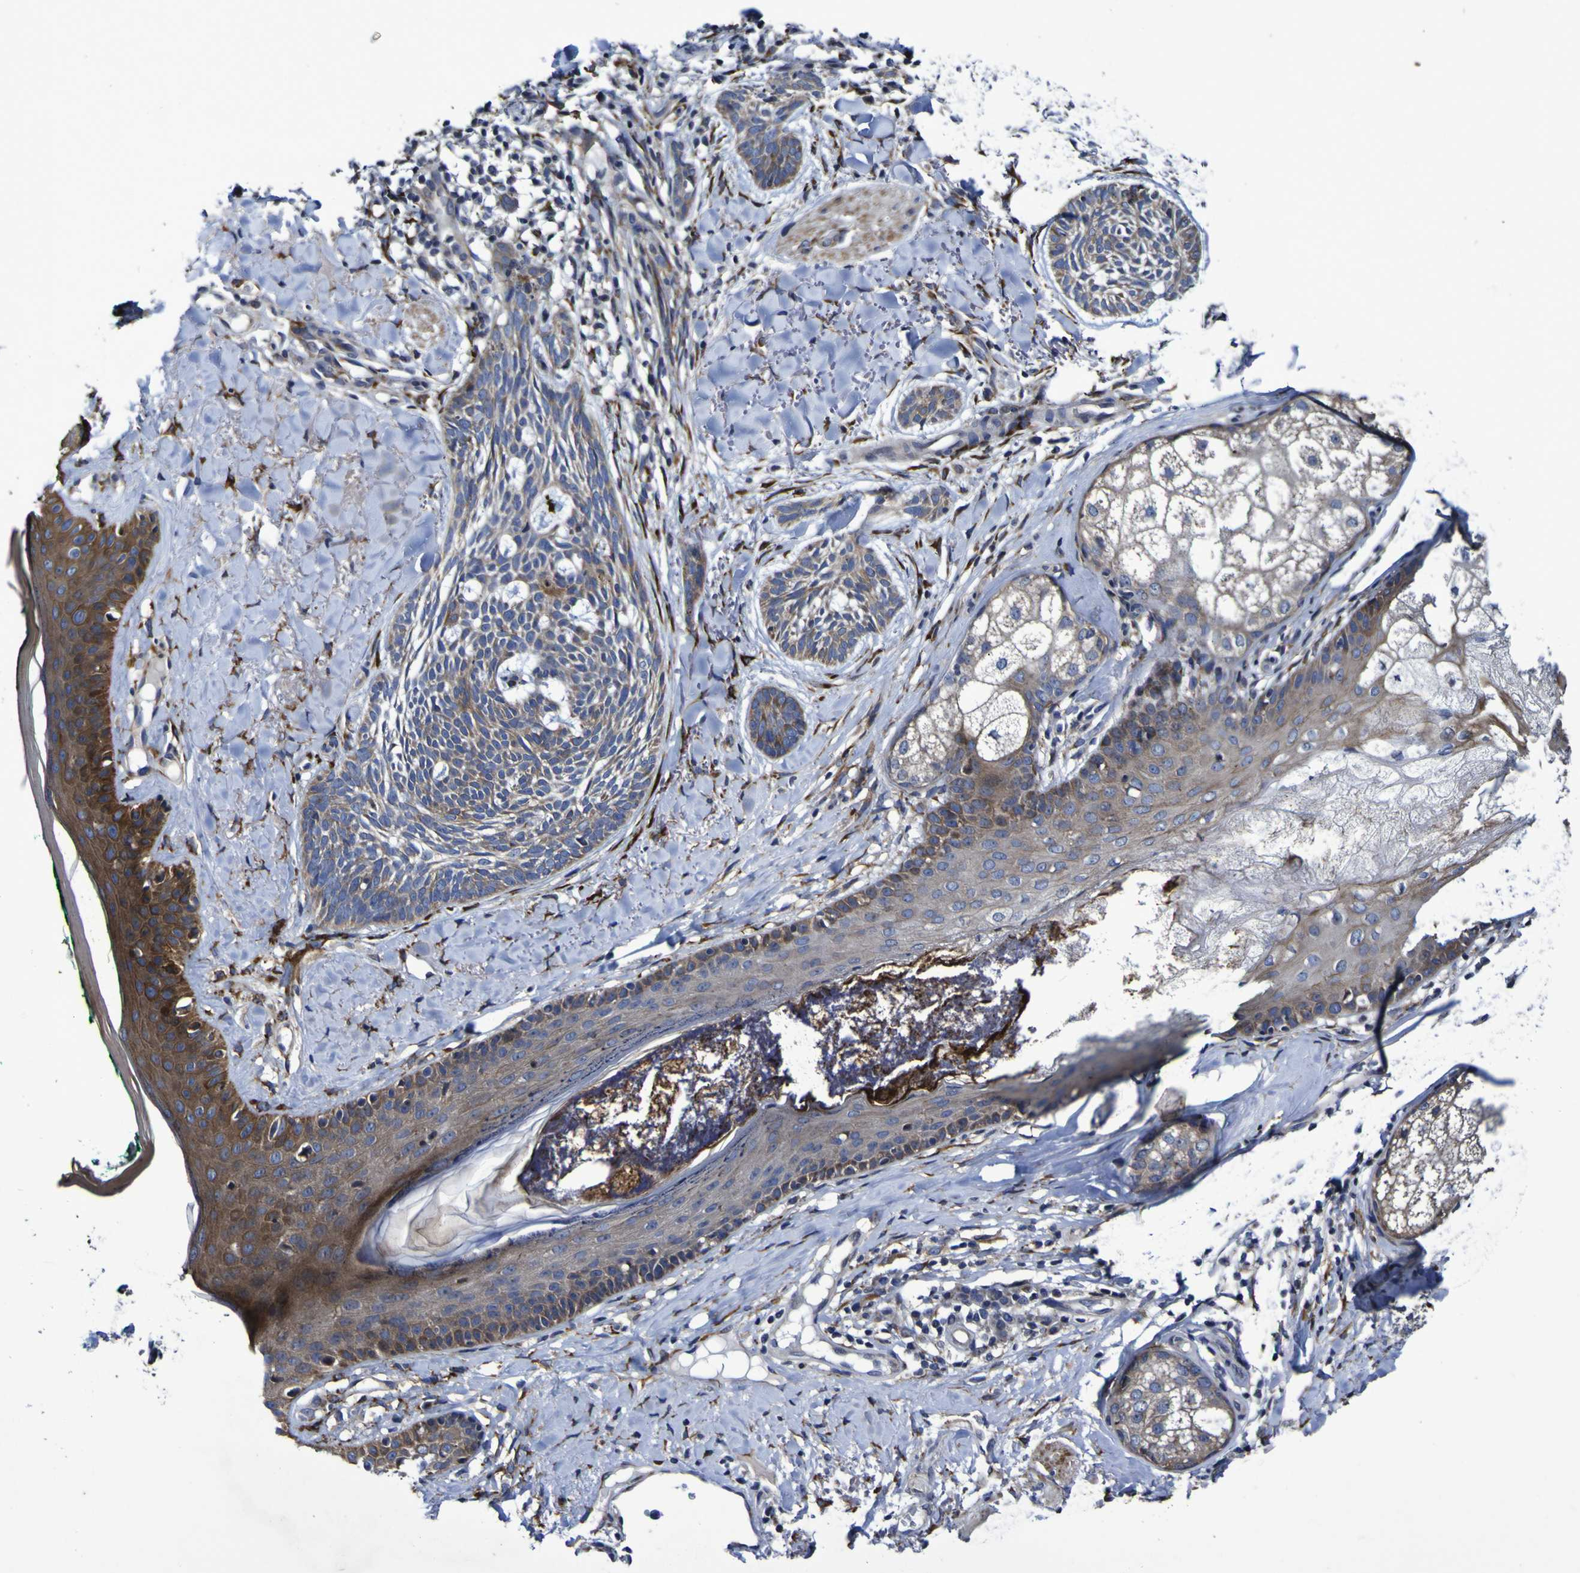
{"staining": {"intensity": "moderate", "quantity": "25%-75%", "location": "cytoplasmic/membranous"}, "tissue": "skin cancer", "cell_type": "Tumor cells", "image_type": "cancer", "snomed": [{"axis": "morphology", "description": "Basal cell carcinoma"}, {"axis": "topography", "description": "Skin"}], "caption": "Immunohistochemistry image of neoplastic tissue: human skin cancer (basal cell carcinoma) stained using immunohistochemistry (IHC) shows medium levels of moderate protein expression localized specifically in the cytoplasmic/membranous of tumor cells, appearing as a cytoplasmic/membranous brown color.", "gene": "P3H1", "patient": {"sex": "male", "age": 43}}